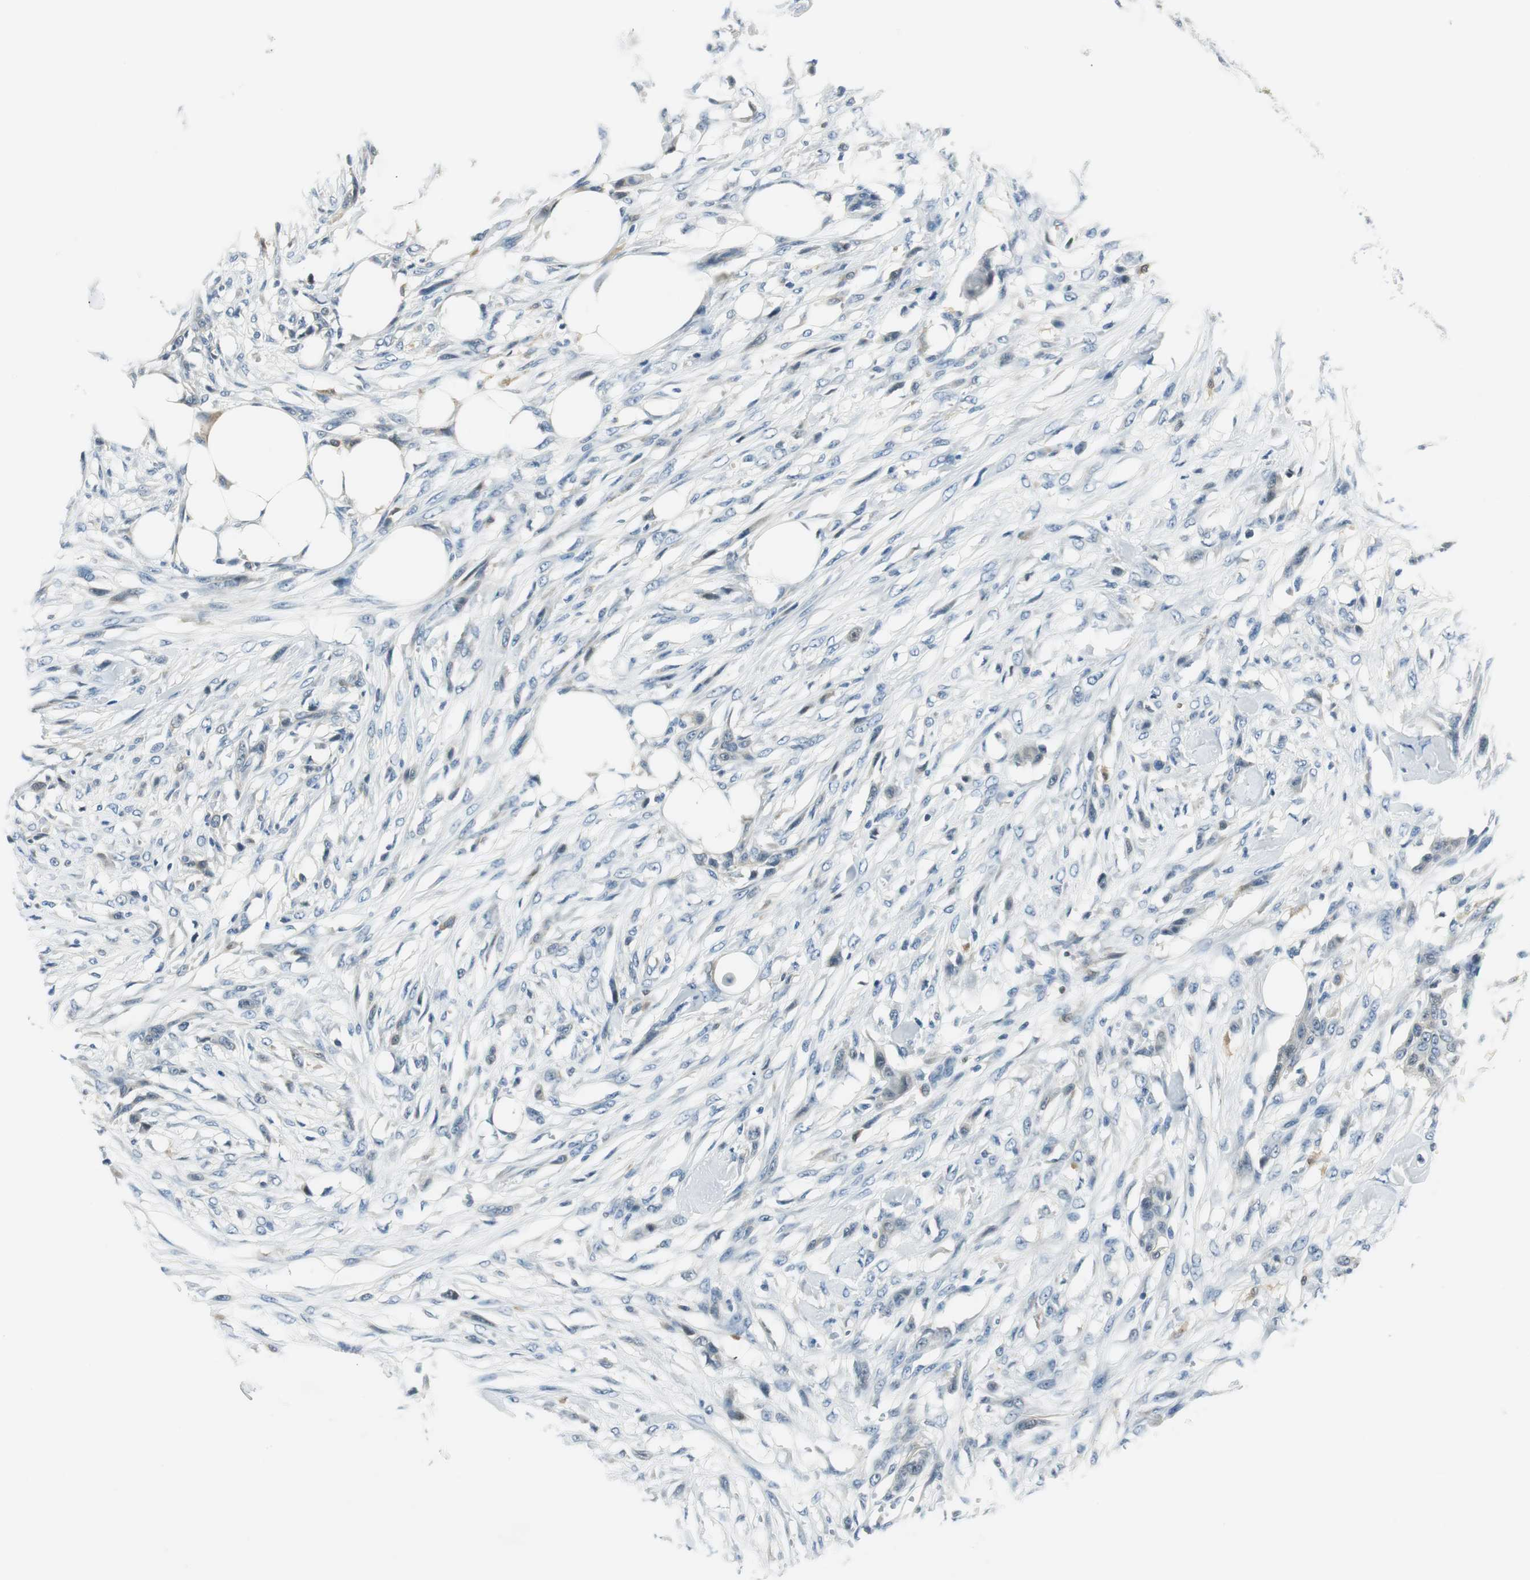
{"staining": {"intensity": "negative", "quantity": "none", "location": "none"}, "tissue": "skin cancer", "cell_type": "Tumor cells", "image_type": "cancer", "snomed": [{"axis": "morphology", "description": "Normal tissue, NOS"}, {"axis": "morphology", "description": "Squamous cell carcinoma, NOS"}, {"axis": "topography", "description": "Skin"}], "caption": "Skin cancer was stained to show a protein in brown. There is no significant positivity in tumor cells.", "gene": "ME1", "patient": {"sex": "female", "age": 59}}